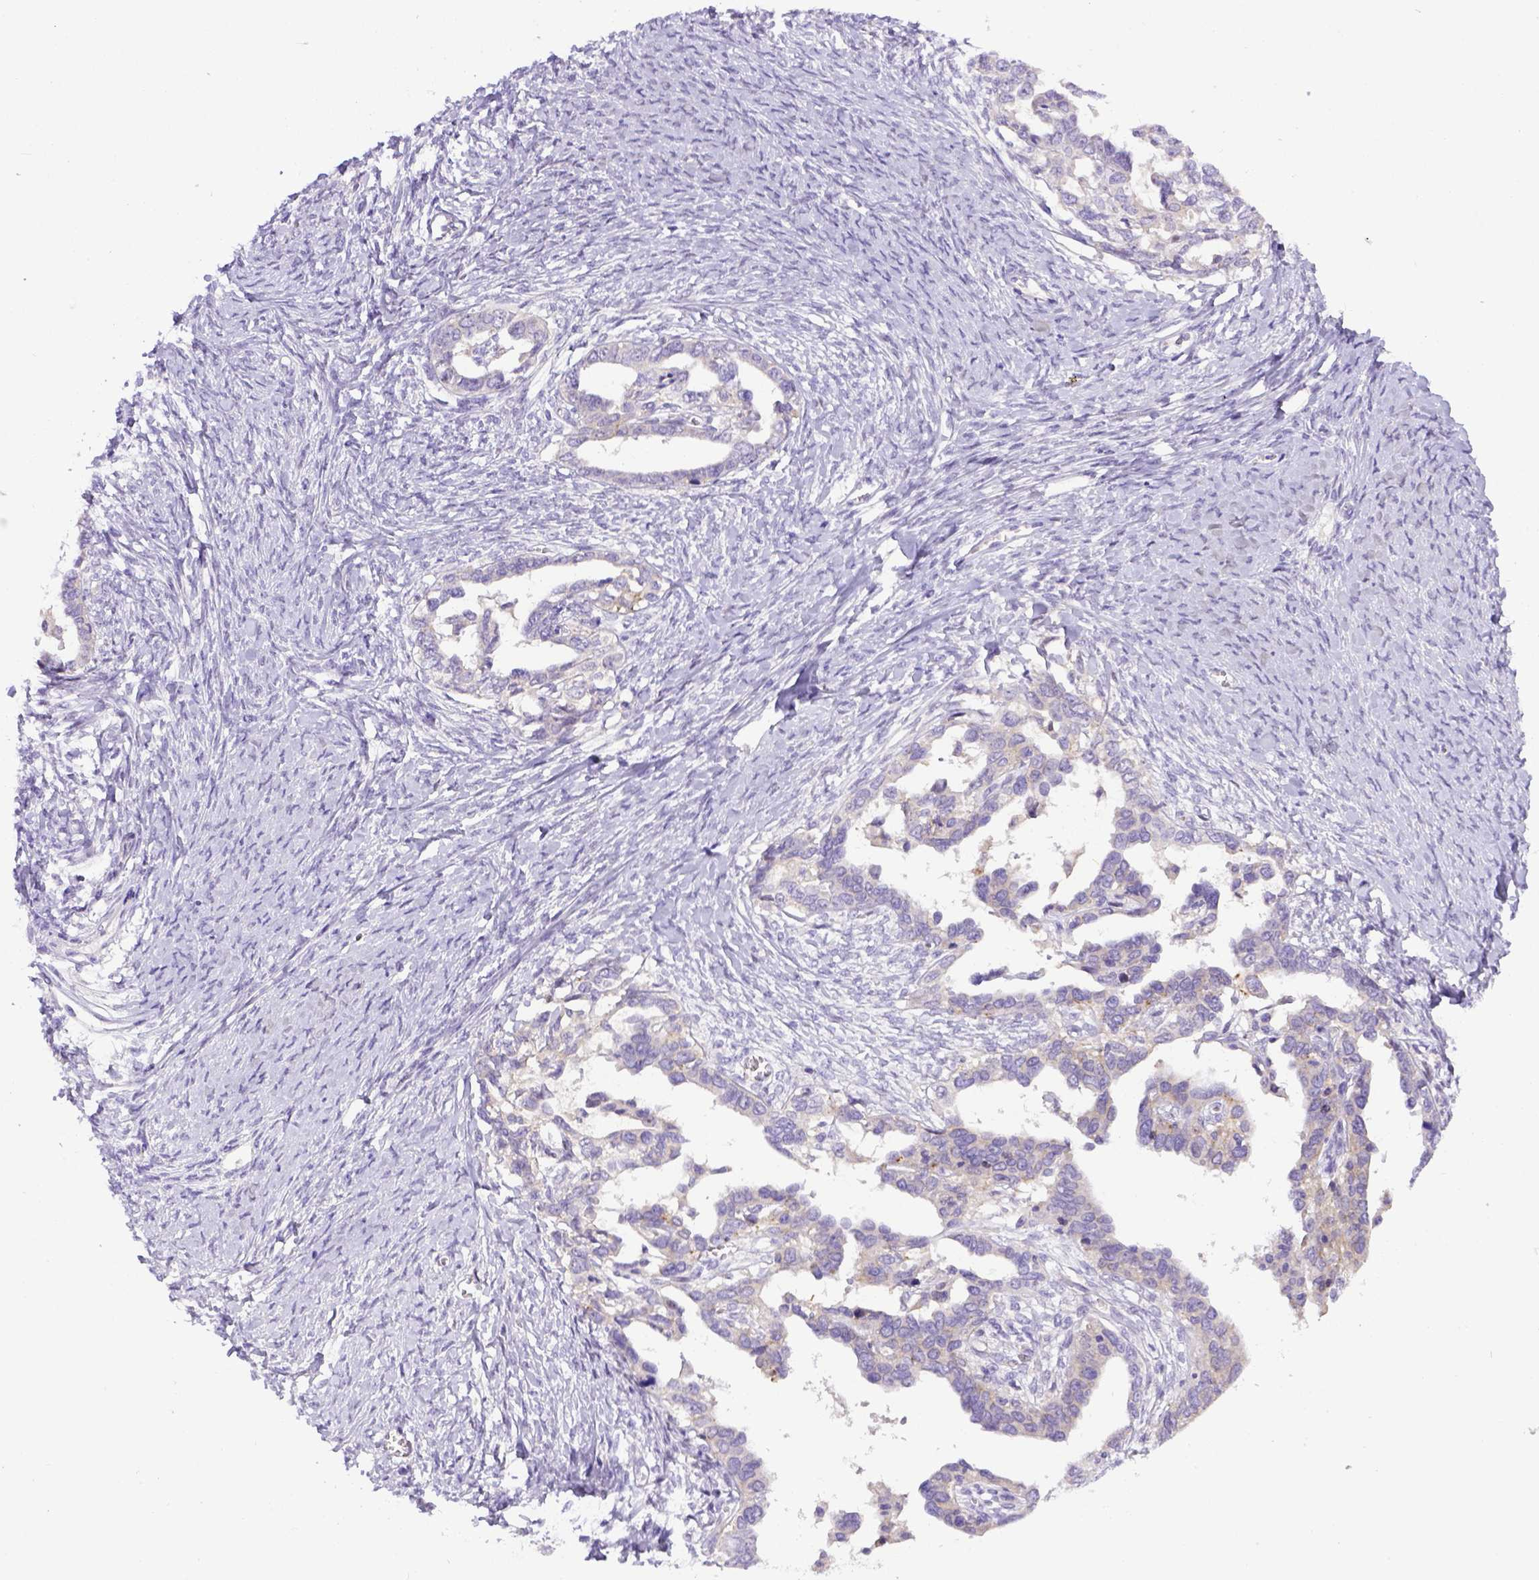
{"staining": {"intensity": "negative", "quantity": "none", "location": "none"}, "tissue": "ovarian cancer", "cell_type": "Tumor cells", "image_type": "cancer", "snomed": [{"axis": "morphology", "description": "Cystadenocarcinoma, serous, NOS"}, {"axis": "topography", "description": "Ovary"}], "caption": "This is an immunohistochemistry (IHC) photomicrograph of ovarian serous cystadenocarcinoma. There is no positivity in tumor cells.", "gene": "CD40", "patient": {"sex": "female", "age": 69}}